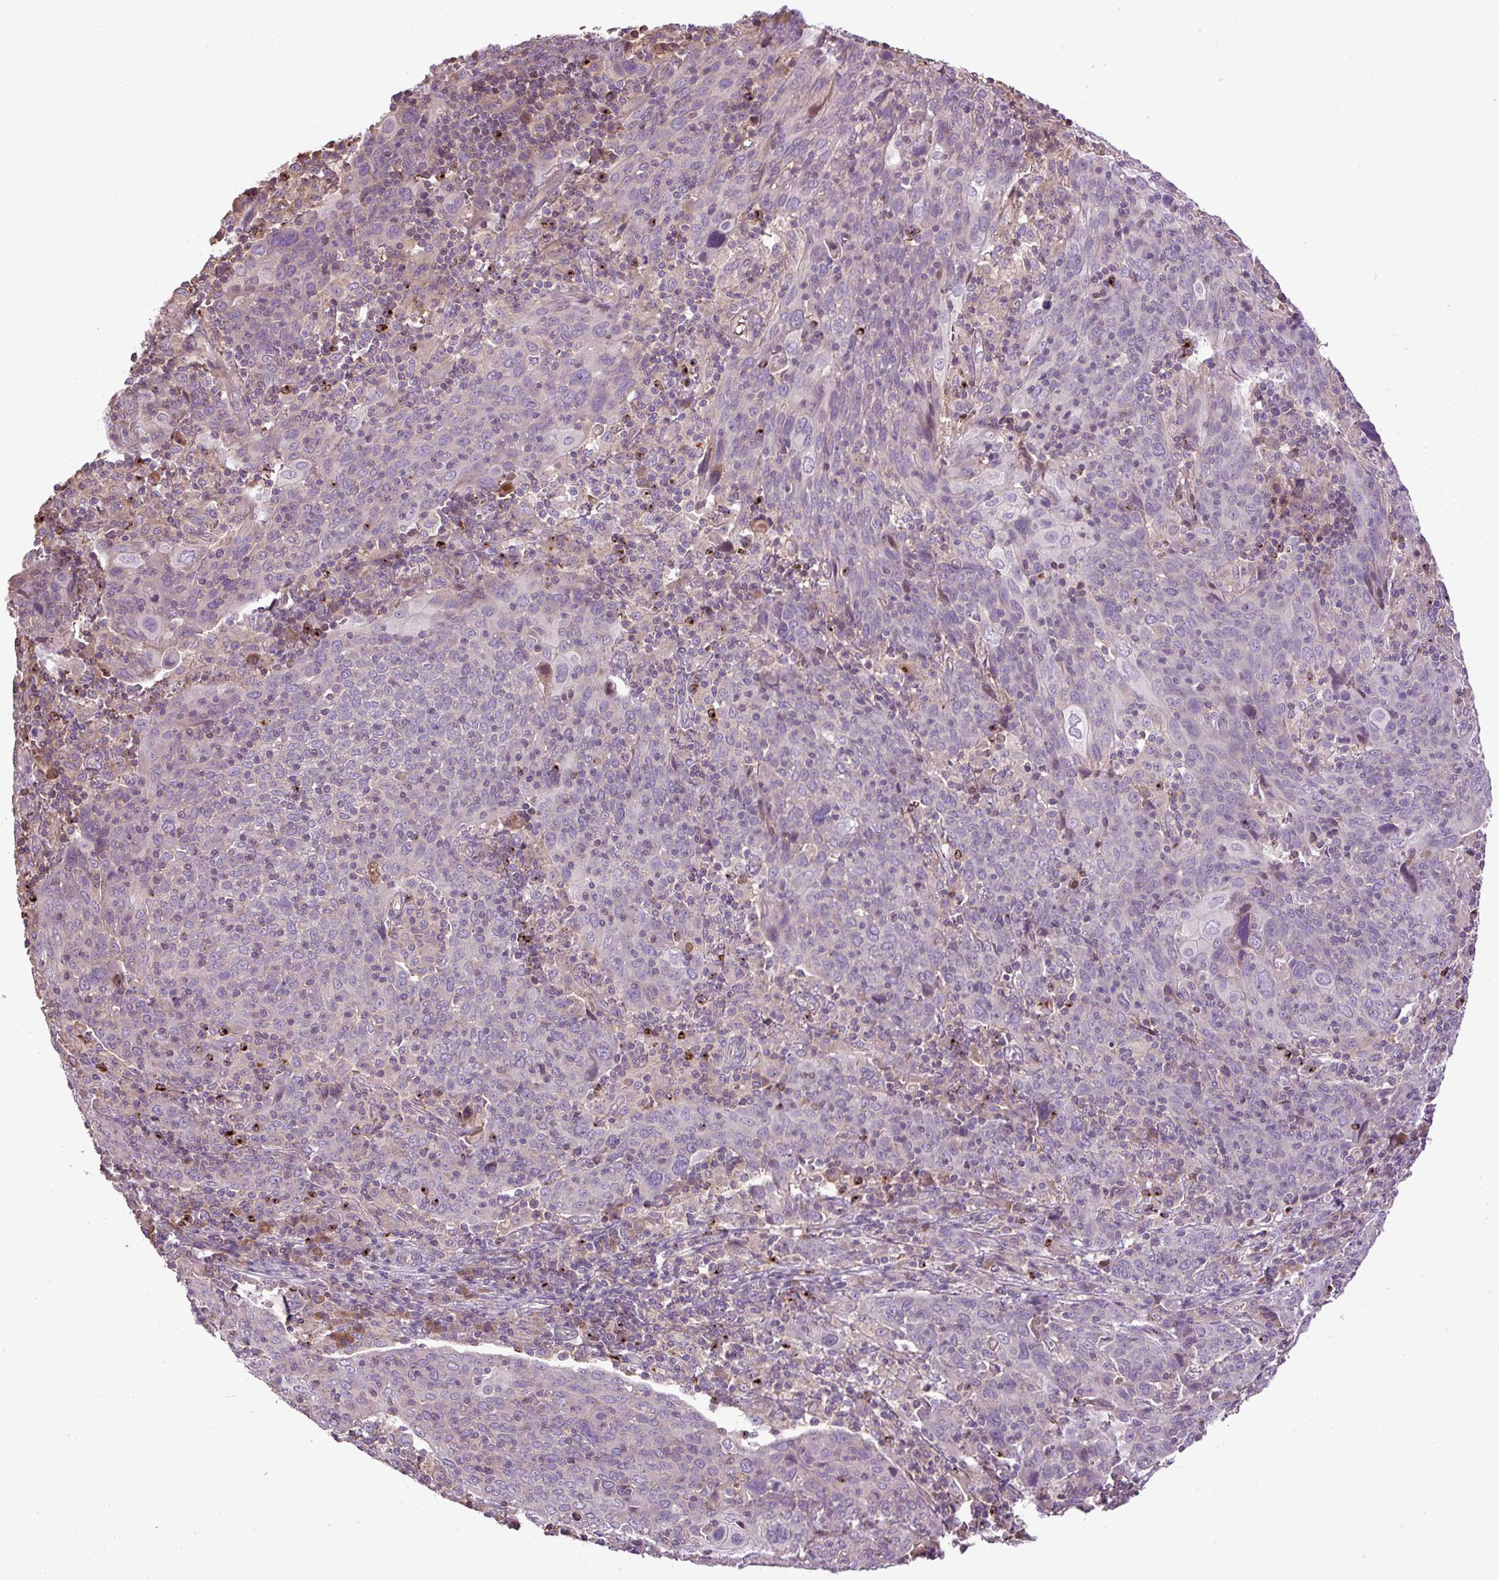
{"staining": {"intensity": "negative", "quantity": "none", "location": "none"}, "tissue": "cervical cancer", "cell_type": "Tumor cells", "image_type": "cancer", "snomed": [{"axis": "morphology", "description": "Squamous cell carcinoma, NOS"}, {"axis": "topography", "description": "Cervix"}], "caption": "A photomicrograph of human cervical cancer is negative for staining in tumor cells. (Stains: DAB (3,3'-diaminobenzidine) immunohistochemistry (IHC) with hematoxylin counter stain, Microscopy: brightfield microscopy at high magnification).", "gene": "CXCL13", "patient": {"sex": "female", "age": 67}}